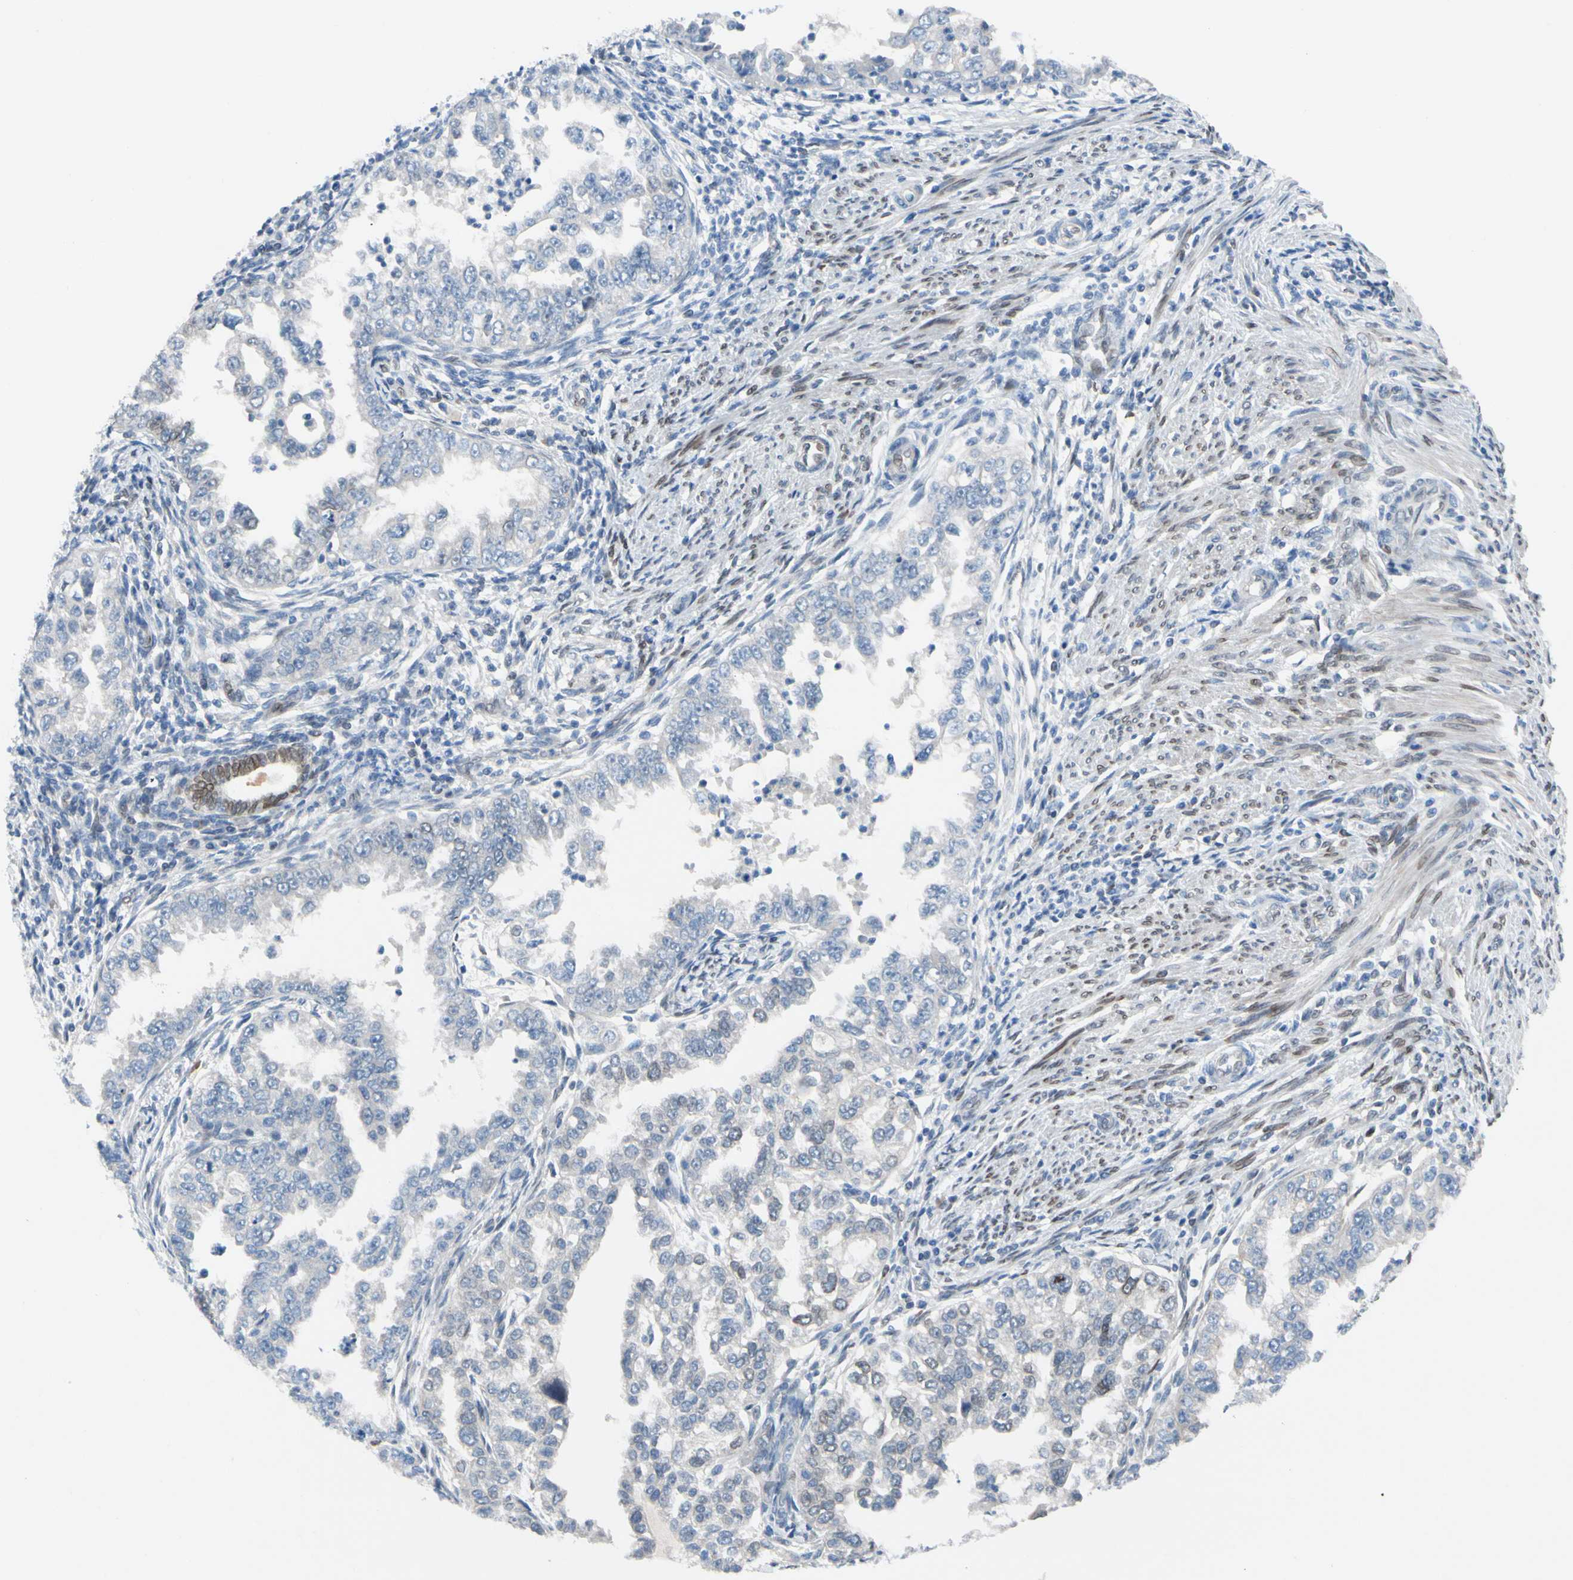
{"staining": {"intensity": "negative", "quantity": "none", "location": "none"}, "tissue": "endometrial cancer", "cell_type": "Tumor cells", "image_type": "cancer", "snomed": [{"axis": "morphology", "description": "Adenocarcinoma, NOS"}, {"axis": "topography", "description": "Endometrium"}], "caption": "This is a micrograph of immunohistochemistry staining of adenocarcinoma (endometrial), which shows no staining in tumor cells.", "gene": "ZNF132", "patient": {"sex": "female", "age": 85}}